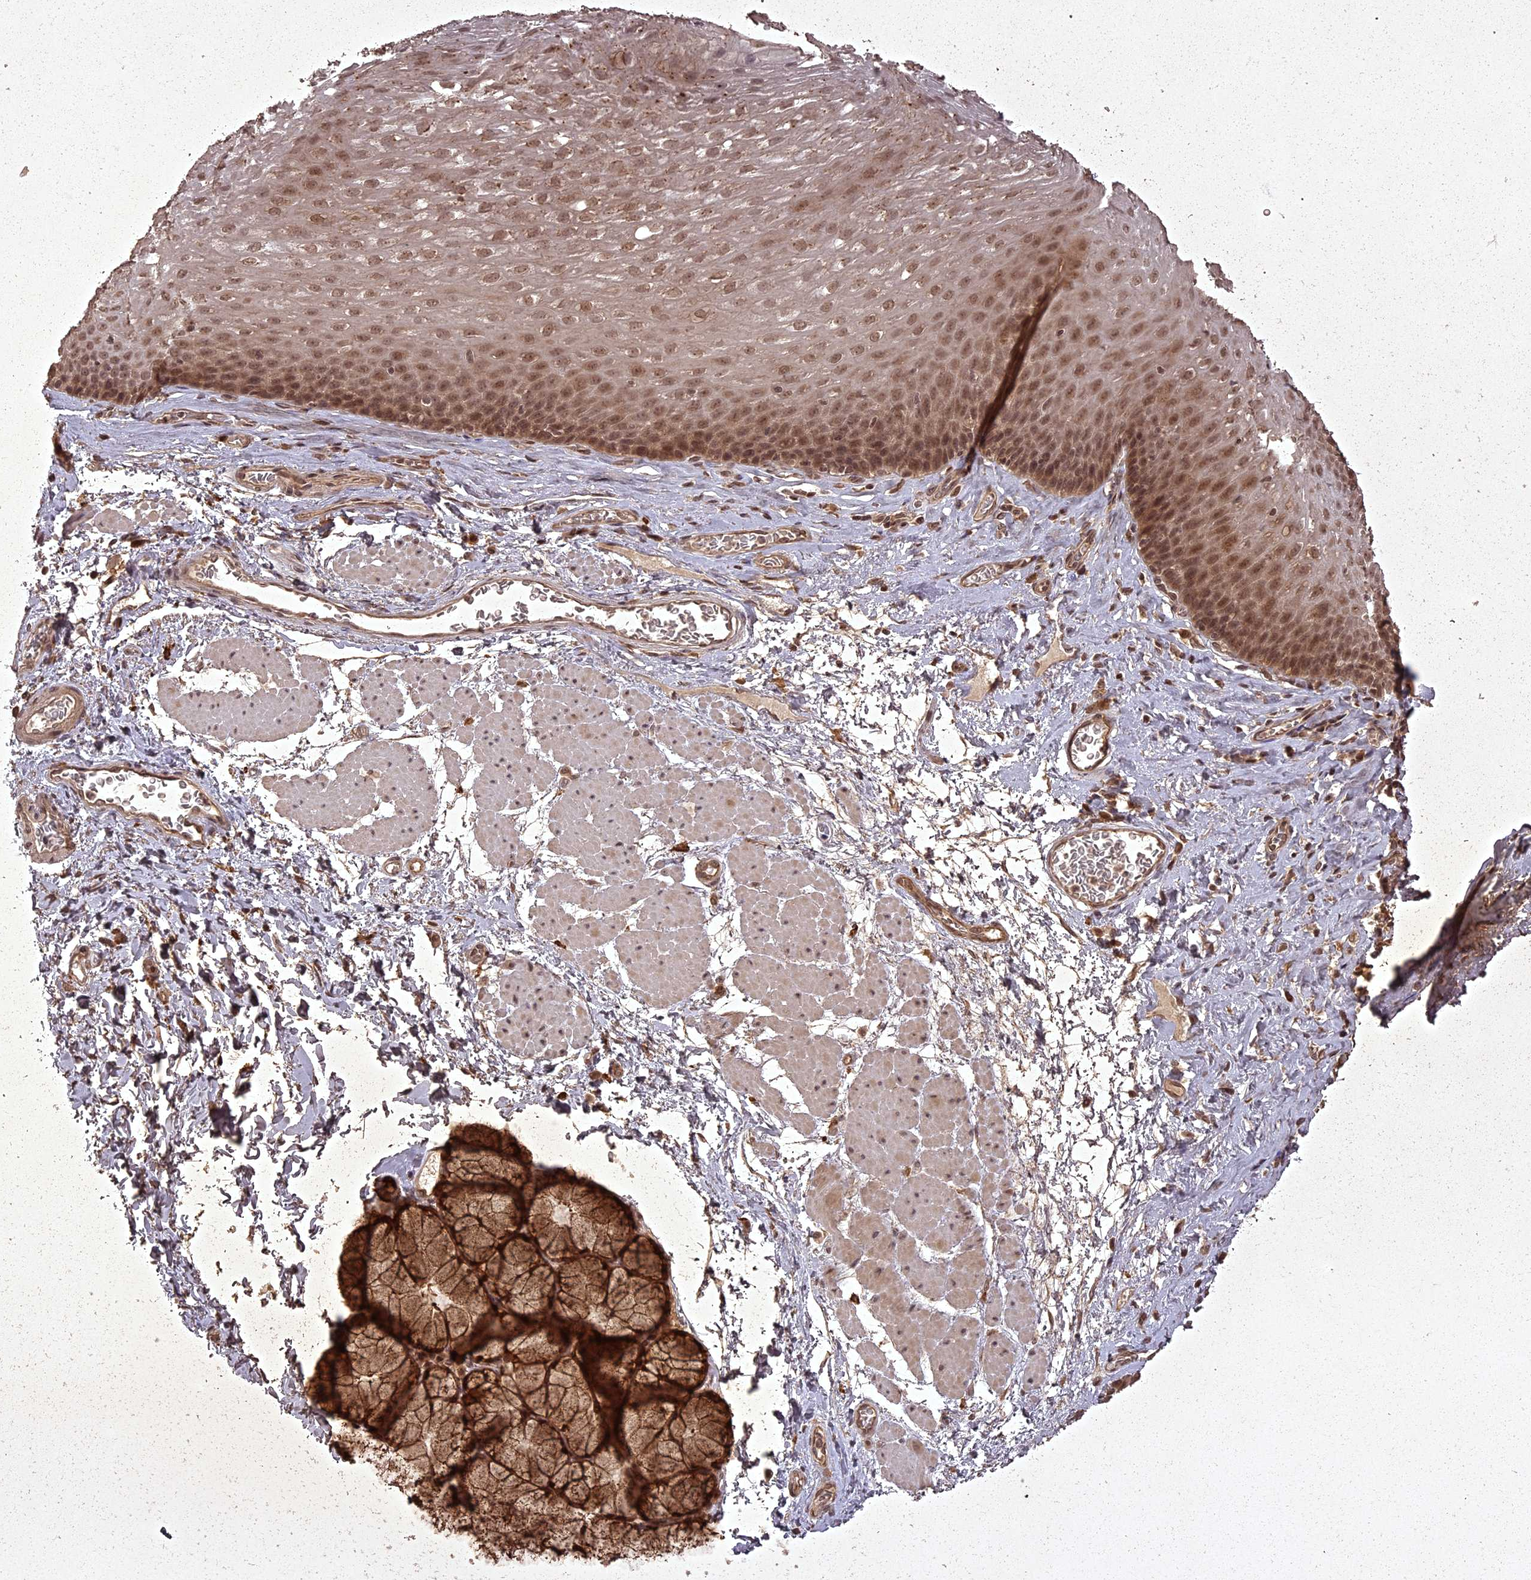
{"staining": {"intensity": "moderate", "quantity": ">75%", "location": "cytoplasmic/membranous,nuclear"}, "tissue": "esophagus", "cell_type": "Squamous epithelial cells", "image_type": "normal", "snomed": [{"axis": "morphology", "description": "Normal tissue, NOS"}, {"axis": "topography", "description": "Esophagus"}], "caption": "Immunohistochemical staining of unremarkable human esophagus displays moderate cytoplasmic/membranous,nuclear protein expression in approximately >75% of squamous epithelial cells. The protein is shown in brown color, while the nuclei are stained blue.", "gene": "ING5", "patient": {"sex": "female", "age": 66}}